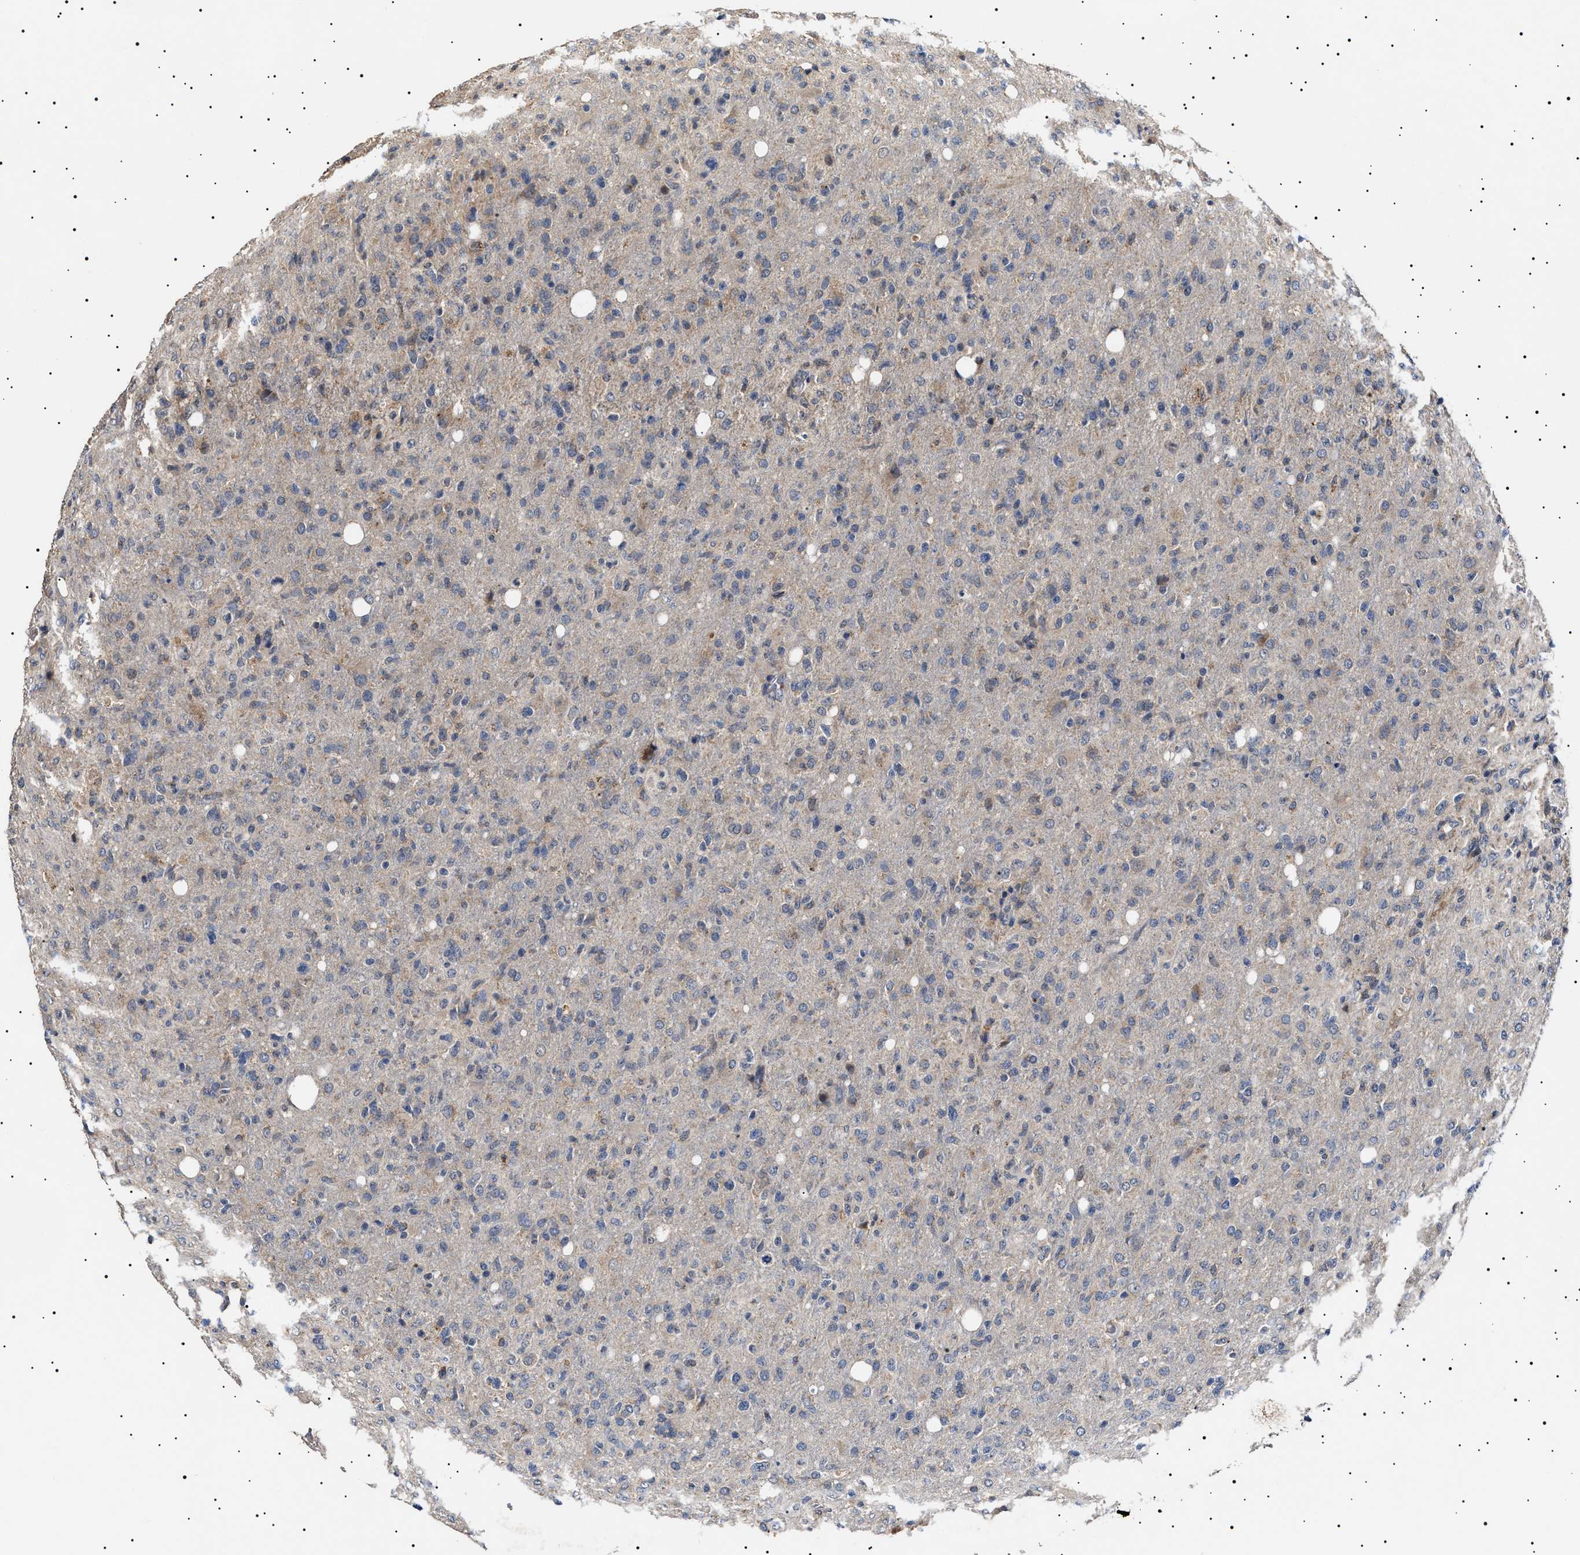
{"staining": {"intensity": "weak", "quantity": "<25%", "location": "cytoplasmic/membranous"}, "tissue": "glioma", "cell_type": "Tumor cells", "image_type": "cancer", "snomed": [{"axis": "morphology", "description": "Glioma, malignant, High grade"}, {"axis": "topography", "description": "Brain"}], "caption": "Micrograph shows no significant protein expression in tumor cells of glioma. (Stains: DAB immunohistochemistry with hematoxylin counter stain, Microscopy: brightfield microscopy at high magnification).", "gene": "RAB34", "patient": {"sex": "female", "age": 57}}